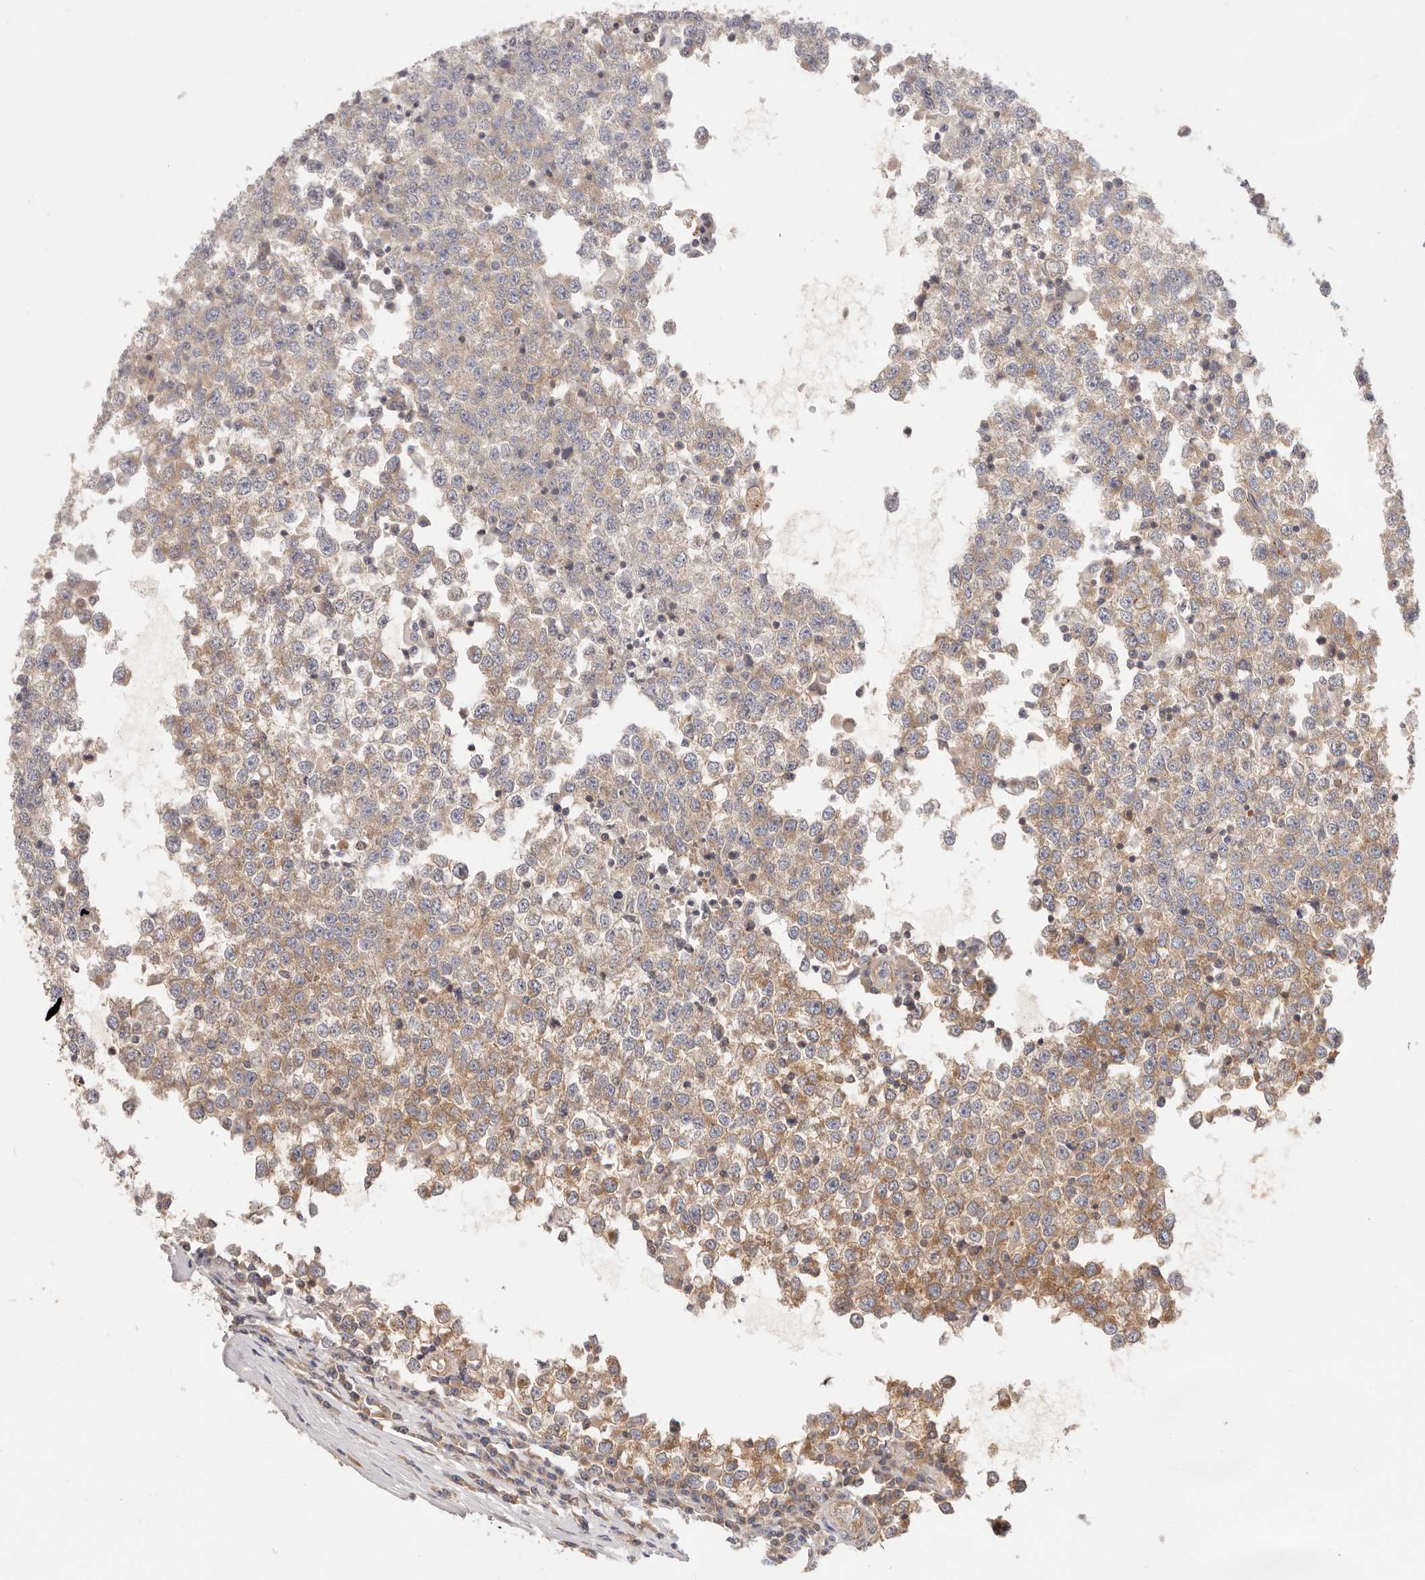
{"staining": {"intensity": "moderate", "quantity": "25%-75%", "location": "cytoplasmic/membranous"}, "tissue": "testis cancer", "cell_type": "Tumor cells", "image_type": "cancer", "snomed": [{"axis": "morphology", "description": "Seminoma, NOS"}, {"axis": "topography", "description": "Testis"}], "caption": "Immunohistochemistry photomicrograph of neoplastic tissue: human seminoma (testis) stained using immunohistochemistry displays medium levels of moderate protein expression localized specifically in the cytoplasmic/membranous of tumor cells, appearing as a cytoplasmic/membranous brown color.", "gene": "KCMF1", "patient": {"sex": "male", "age": 65}}